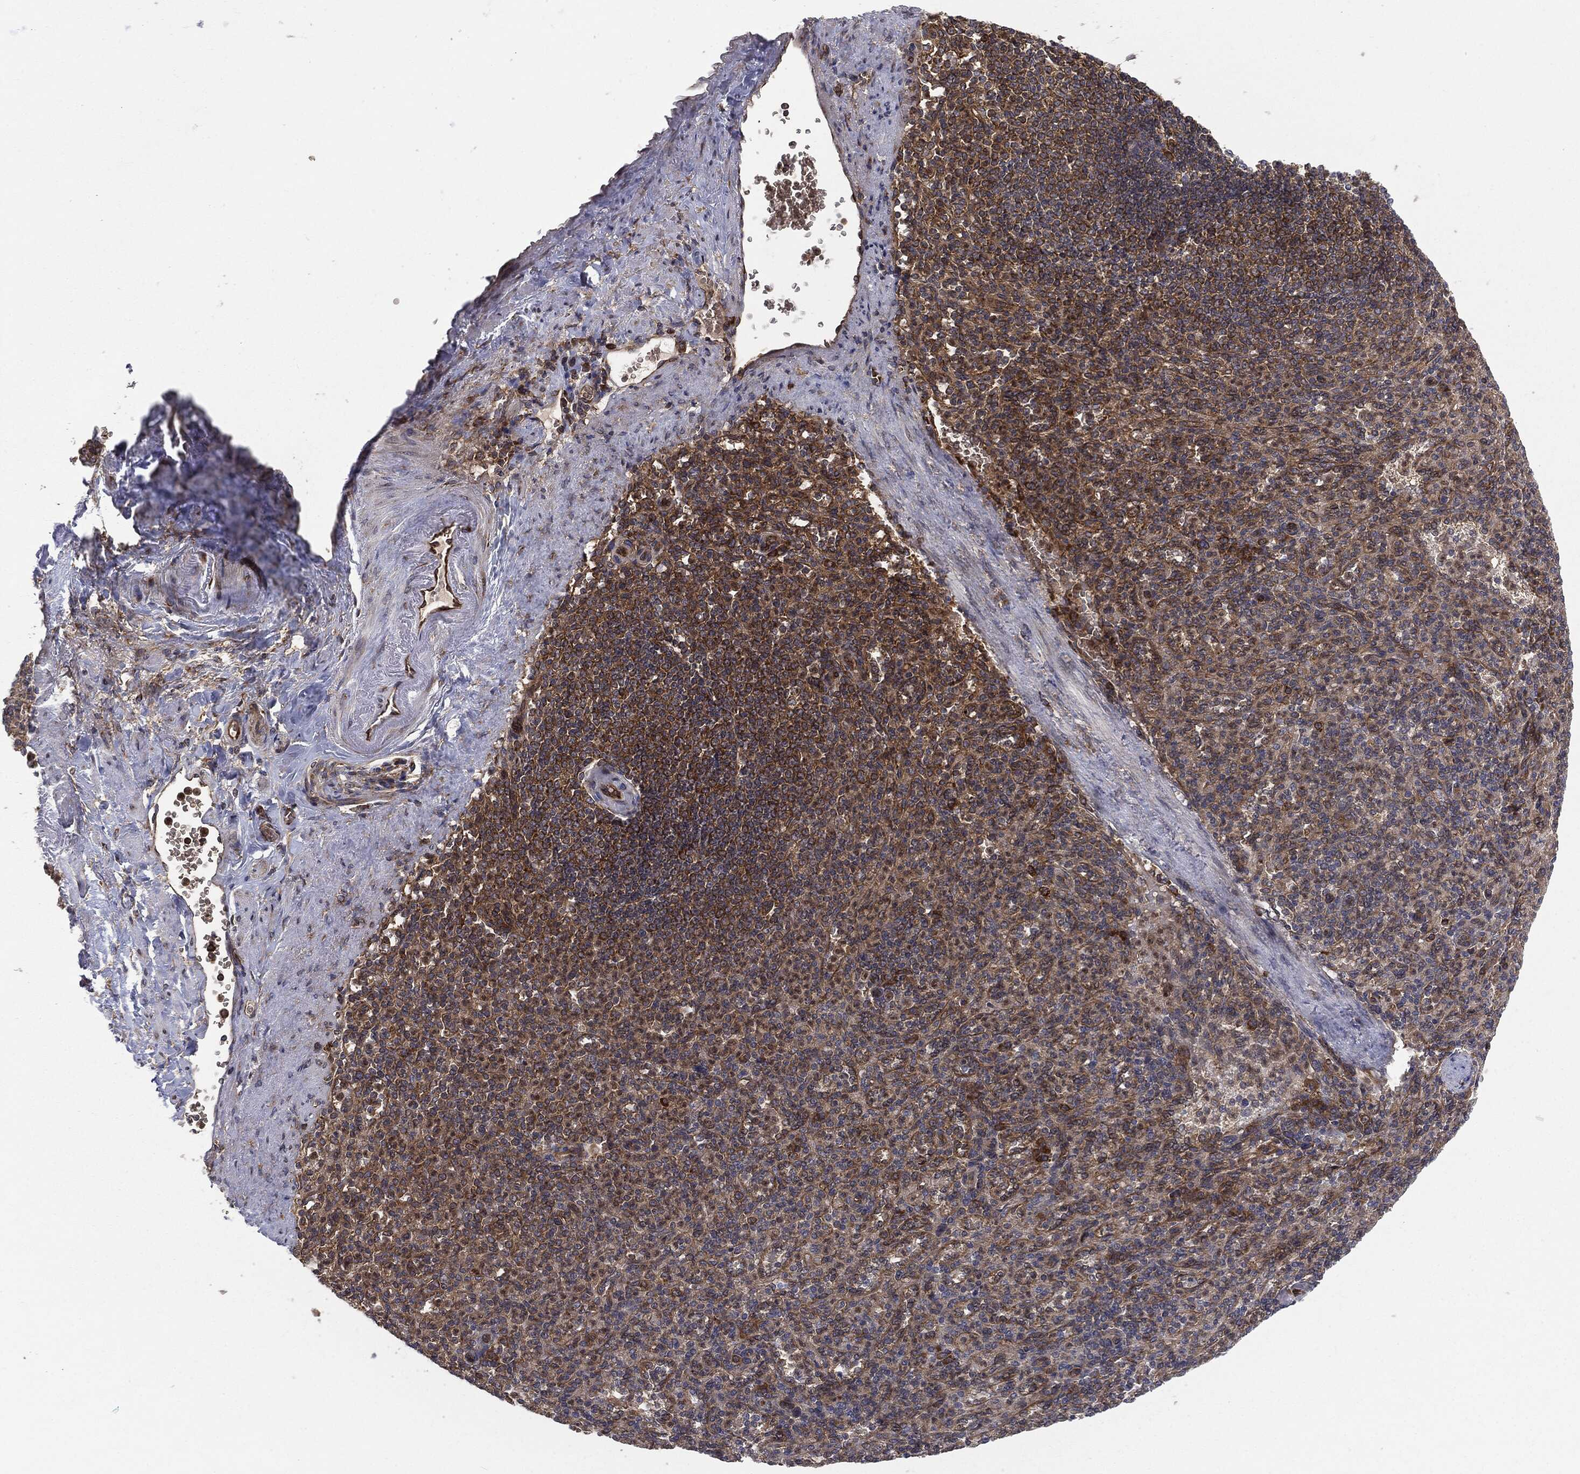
{"staining": {"intensity": "moderate", "quantity": "<25%", "location": "cytoplasmic/membranous"}, "tissue": "spleen", "cell_type": "Cells in red pulp", "image_type": "normal", "snomed": [{"axis": "morphology", "description": "Normal tissue, NOS"}, {"axis": "topography", "description": "Spleen"}], "caption": "Immunohistochemistry (IHC) photomicrograph of normal spleen: spleen stained using IHC reveals low levels of moderate protein expression localized specifically in the cytoplasmic/membranous of cells in red pulp, appearing as a cytoplasmic/membranous brown color.", "gene": "EIF2AK2", "patient": {"sex": "female", "age": 74}}